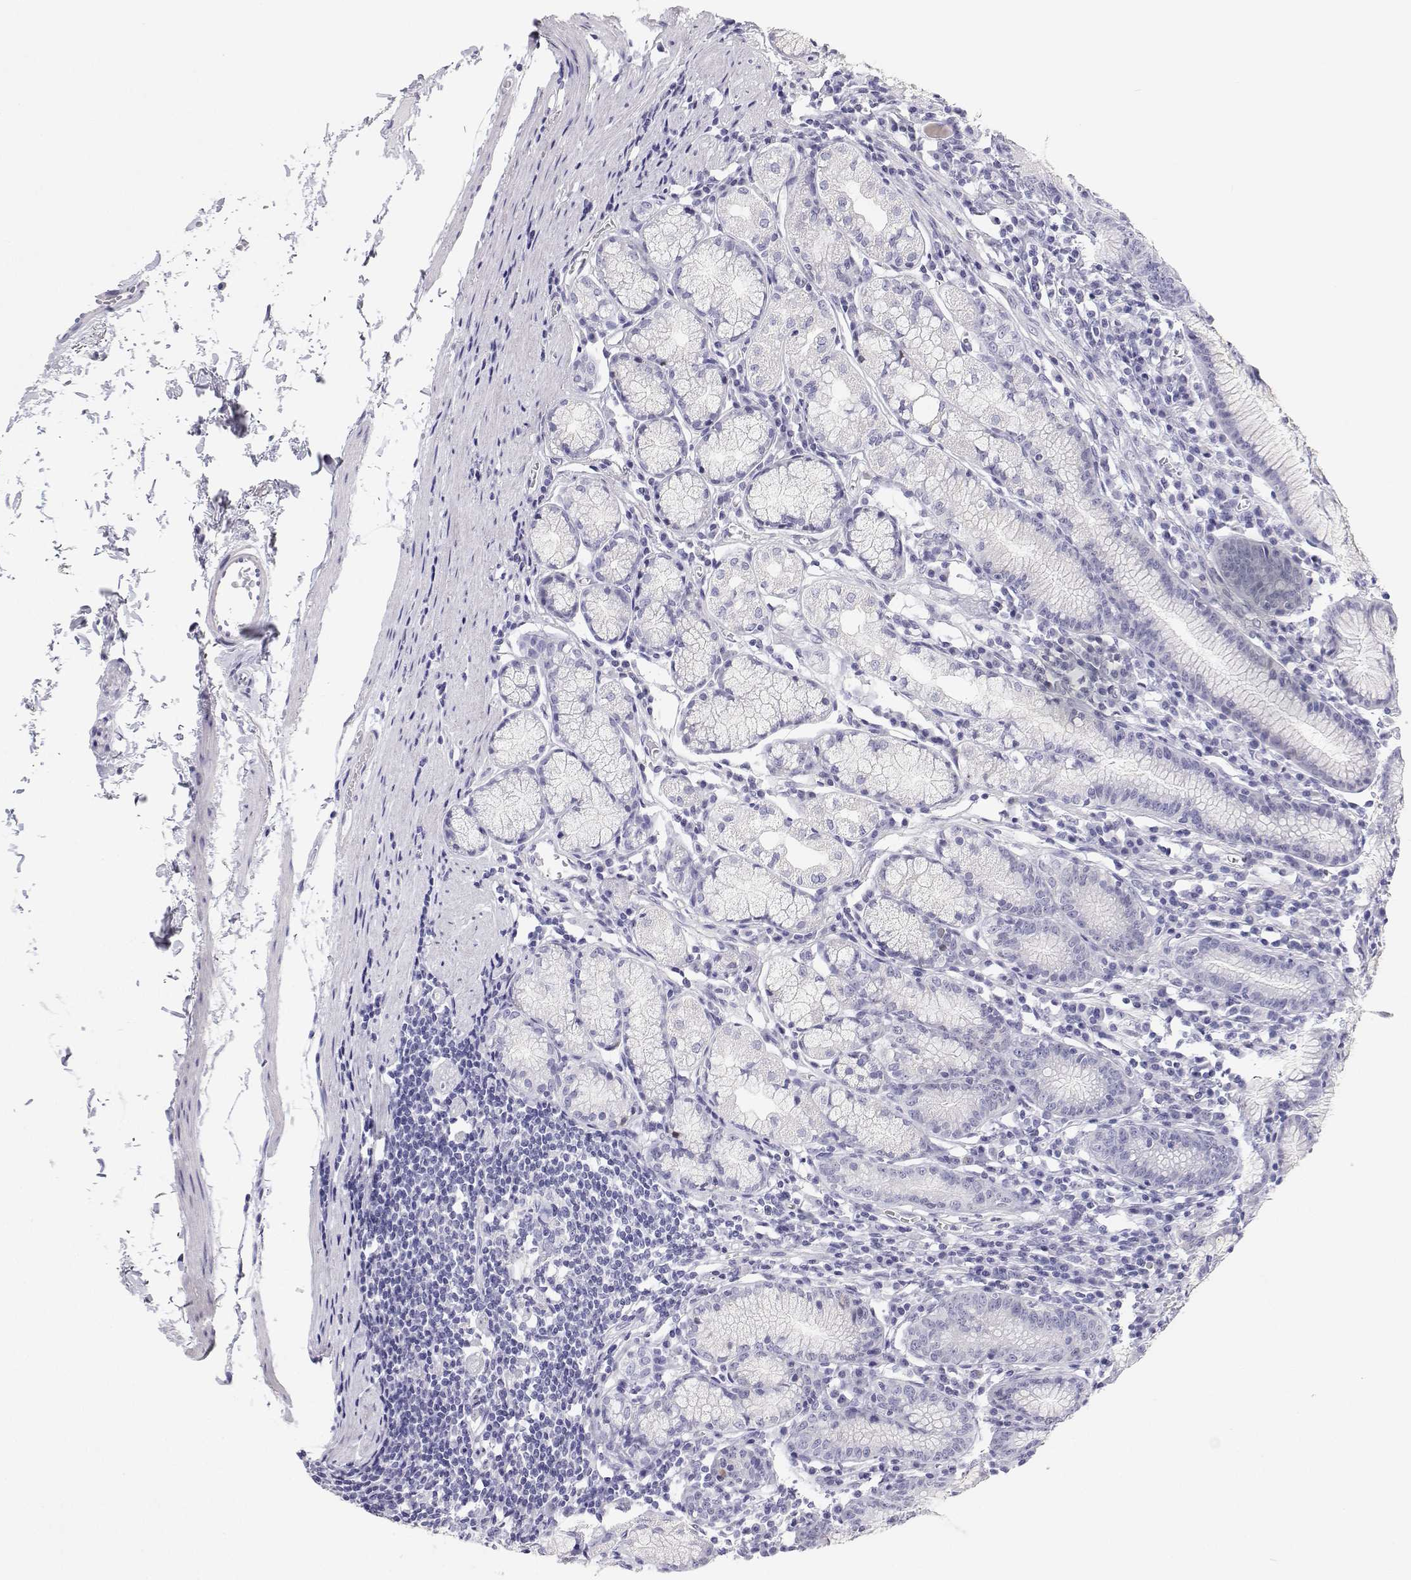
{"staining": {"intensity": "negative", "quantity": "none", "location": "none"}, "tissue": "stomach", "cell_type": "Glandular cells", "image_type": "normal", "snomed": [{"axis": "morphology", "description": "Normal tissue, NOS"}, {"axis": "topography", "description": "Stomach"}], "caption": "Immunohistochemical staining of unremarkable stomach reveals no significant expression in glandular cells.", "gene": "BHMT", "patient": {"sex": "male", "age": 55}}